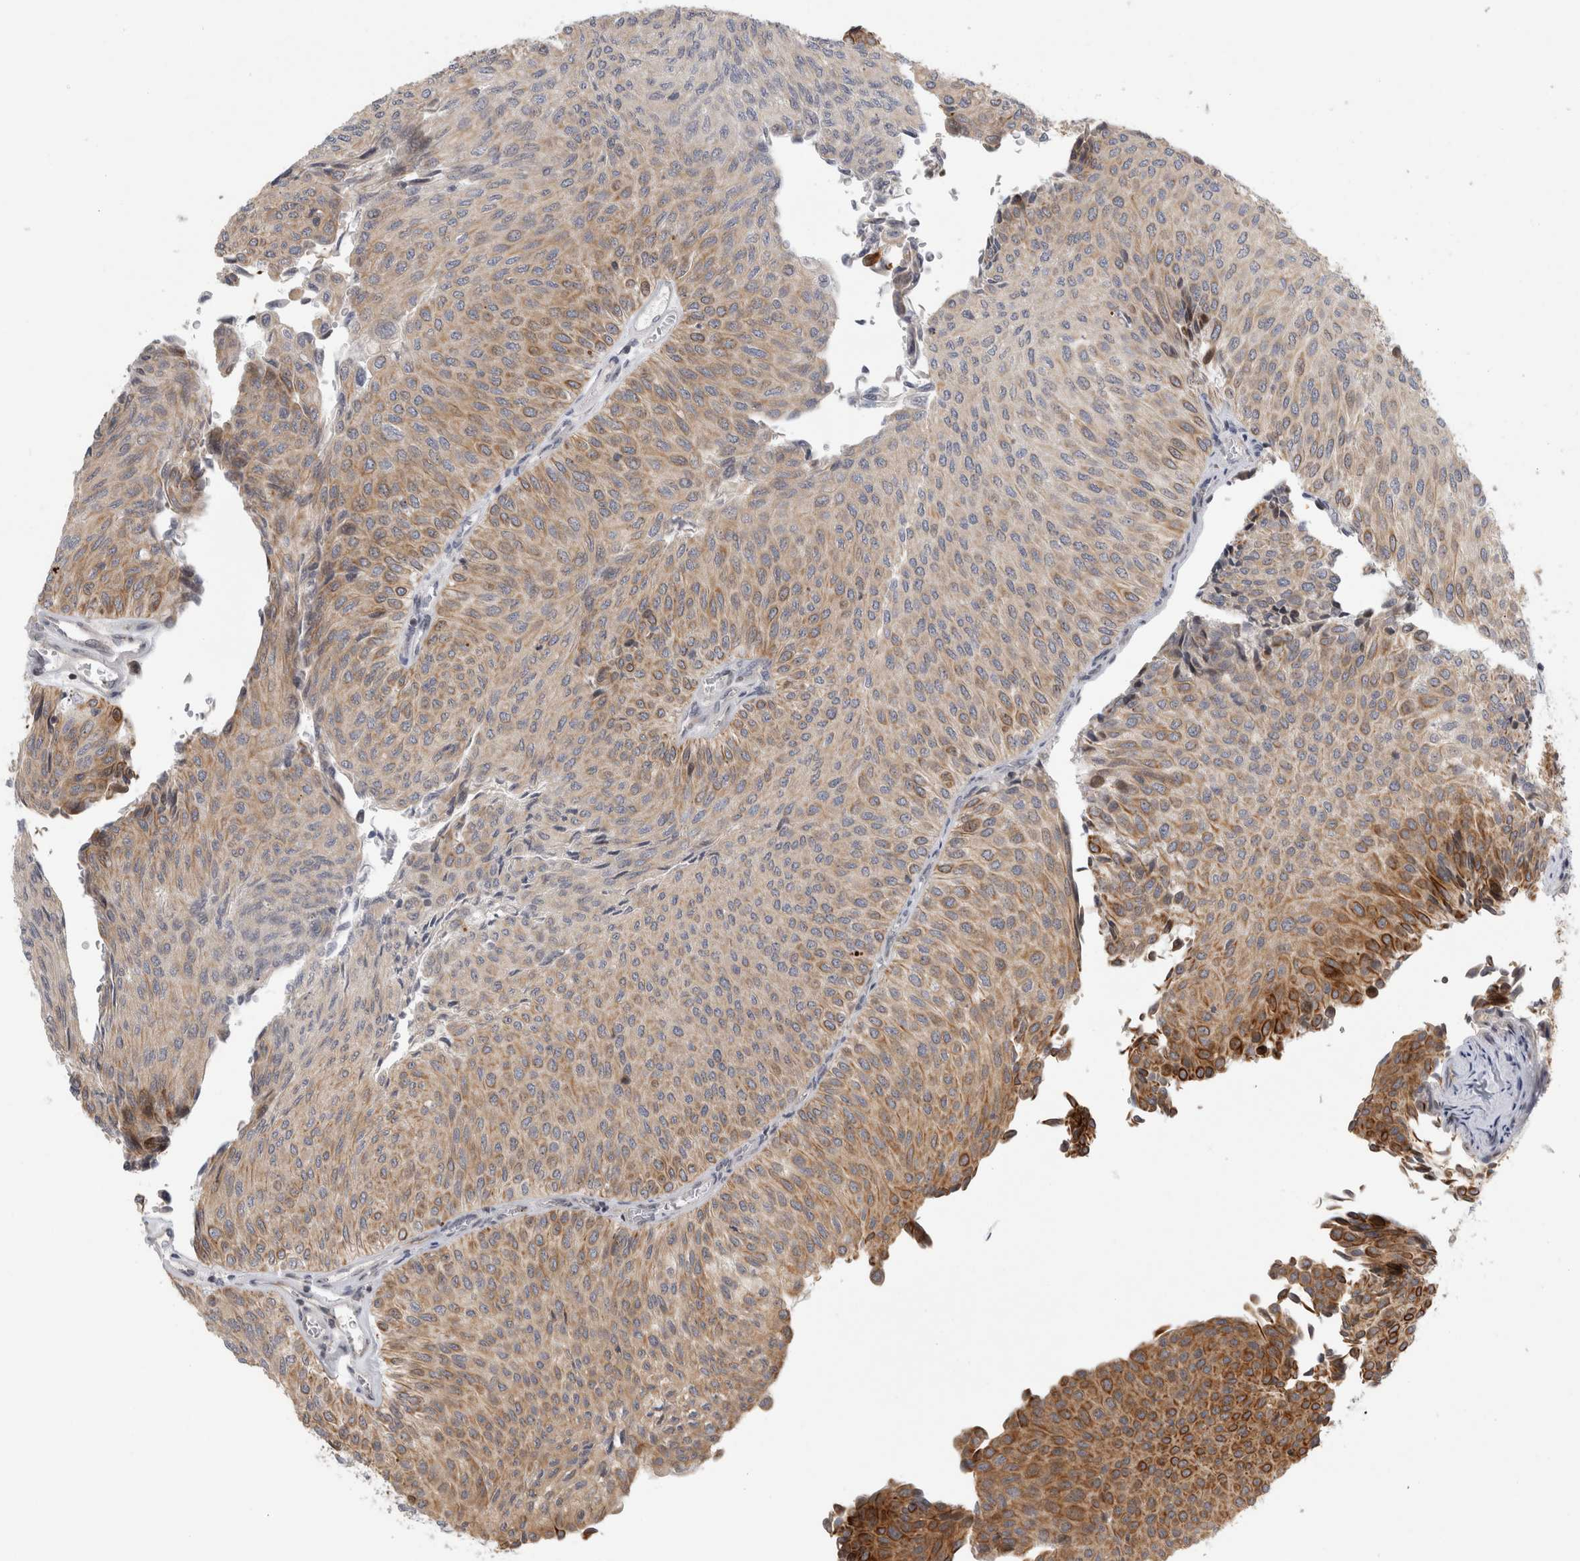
{"staining": {"intensity": "moderate", "quantity": ">75%", "location": "cytoplasmic/membranous"}, "tissue": "urothelial cancer", "cell_type": "Tumor cells", "image_type": "cancer", "snomed": [{"axis": "morphology", "description": "Urothelial carcinoma, Low grade"}, {"axis": "topography", "description": "Urinary bladder"}], "caption": "An IHC micrograph of neoplastic tissue is shown. Protein staining in brown highlights moderate cytoplasmic/membranous positivity in urothelial carcinoma (low-grade) within tumor cells.", "gene": "UTP25", "patient": {"sex": "male", "age": 78}}